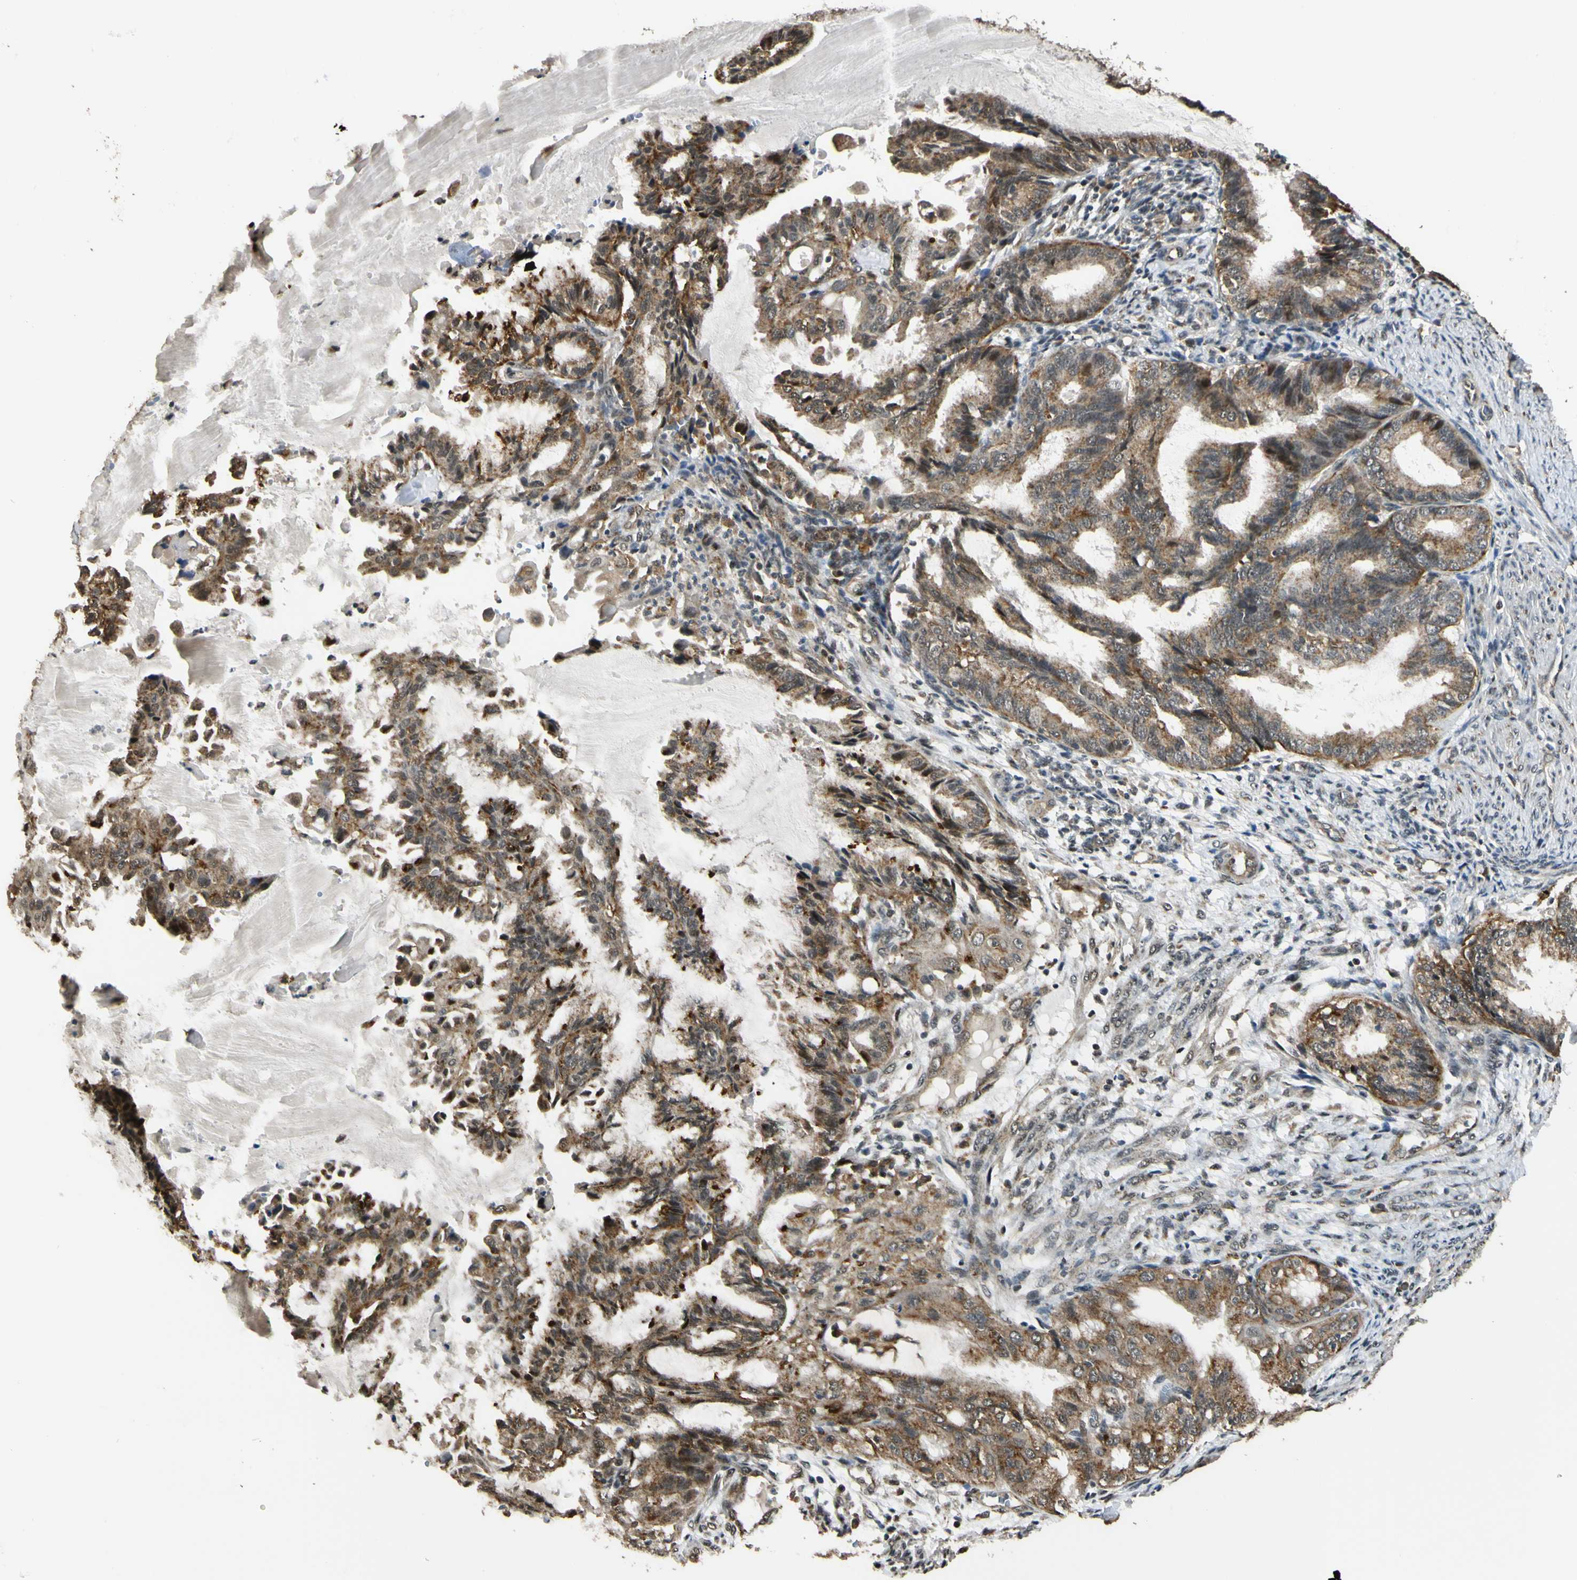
{"staining": {"intensity": "moderate", "quantity": ">75%", "location": "cytoplasmic/membranous"}, "tissue": "endometrial cancer", "cell_type": "Tumor cells", "image_type": "cancer", "snomed": [{"axis": "morphology", "description": "Adenocarcinoma, NOS"}, {"axis": "topography", "description": "Endometrium"}], "caption": "A high-resolution histopathology image shows immunohistochemistry staining of adenocarcinoma (endometrial), which shows moderate cytoplasmic/membranous expression in about >75% of tumor cells.", "gene": "LAMTOR1", "patient": {"sex": "female", "age": 86}}